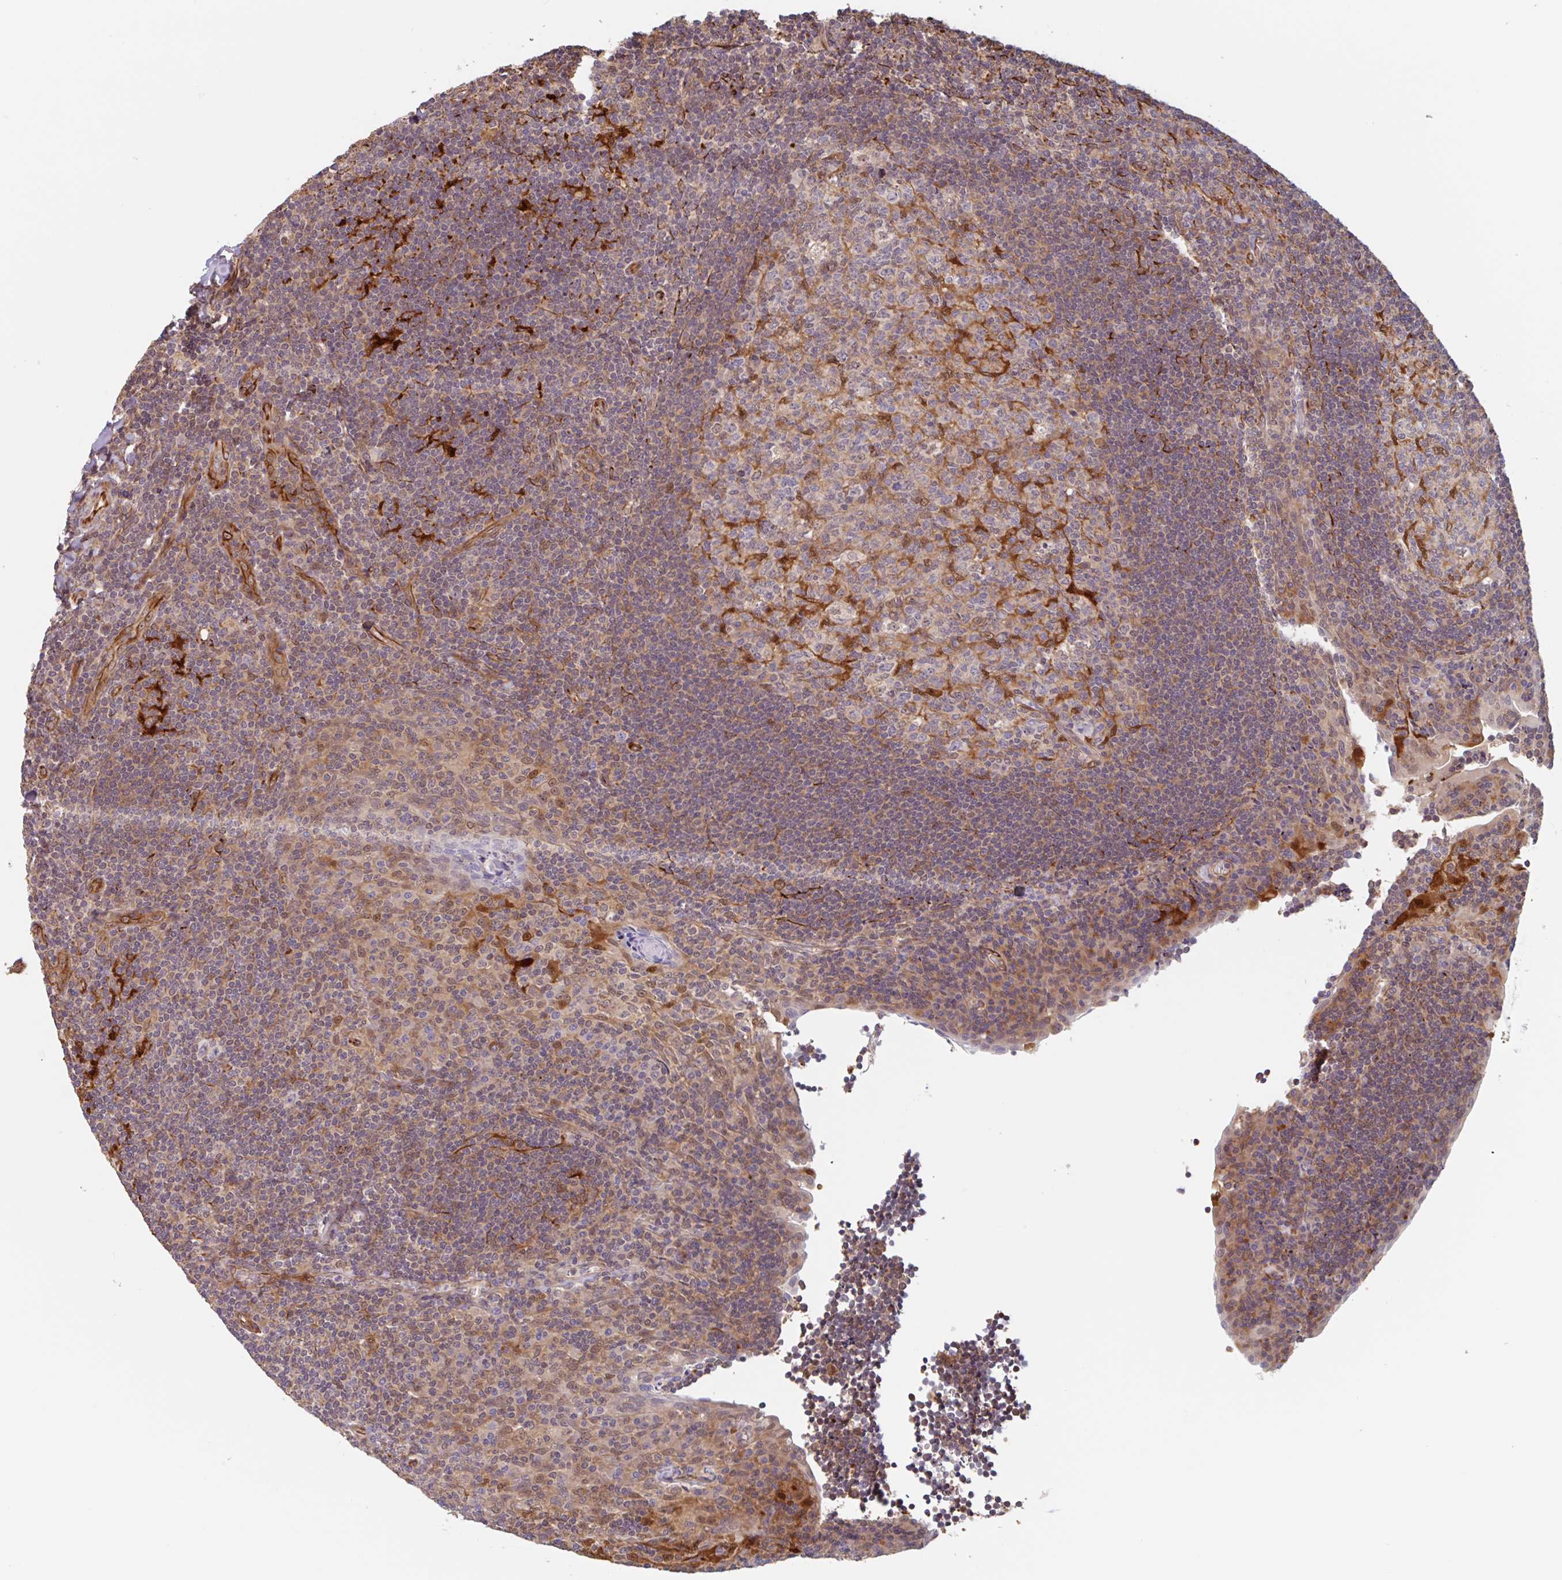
{"staining": {"intensity": "moderate", "quantity": "<25%", "location": "cytoplasmic/membranous"}, "tissue": "tonsil", "cell_type": "Germinal center cells", "image_type": "normal", "snomed": [{"axis": "morphology", "description": "Normal tissue, NOS"}, {"axis": "topography", "description": "Tonsil"}], "caption": "IHC micrograph of normal tonsil: human tonsil stained using immunohistochemistry displays low levels of moderate protein expression localized specifically in the cytoplasmic/membranous of germinal center cells, appearing as a cytoplasmic/membranous brown color.", "gene": "NUB1", "patient": {"sex": "male", "age": 17}}